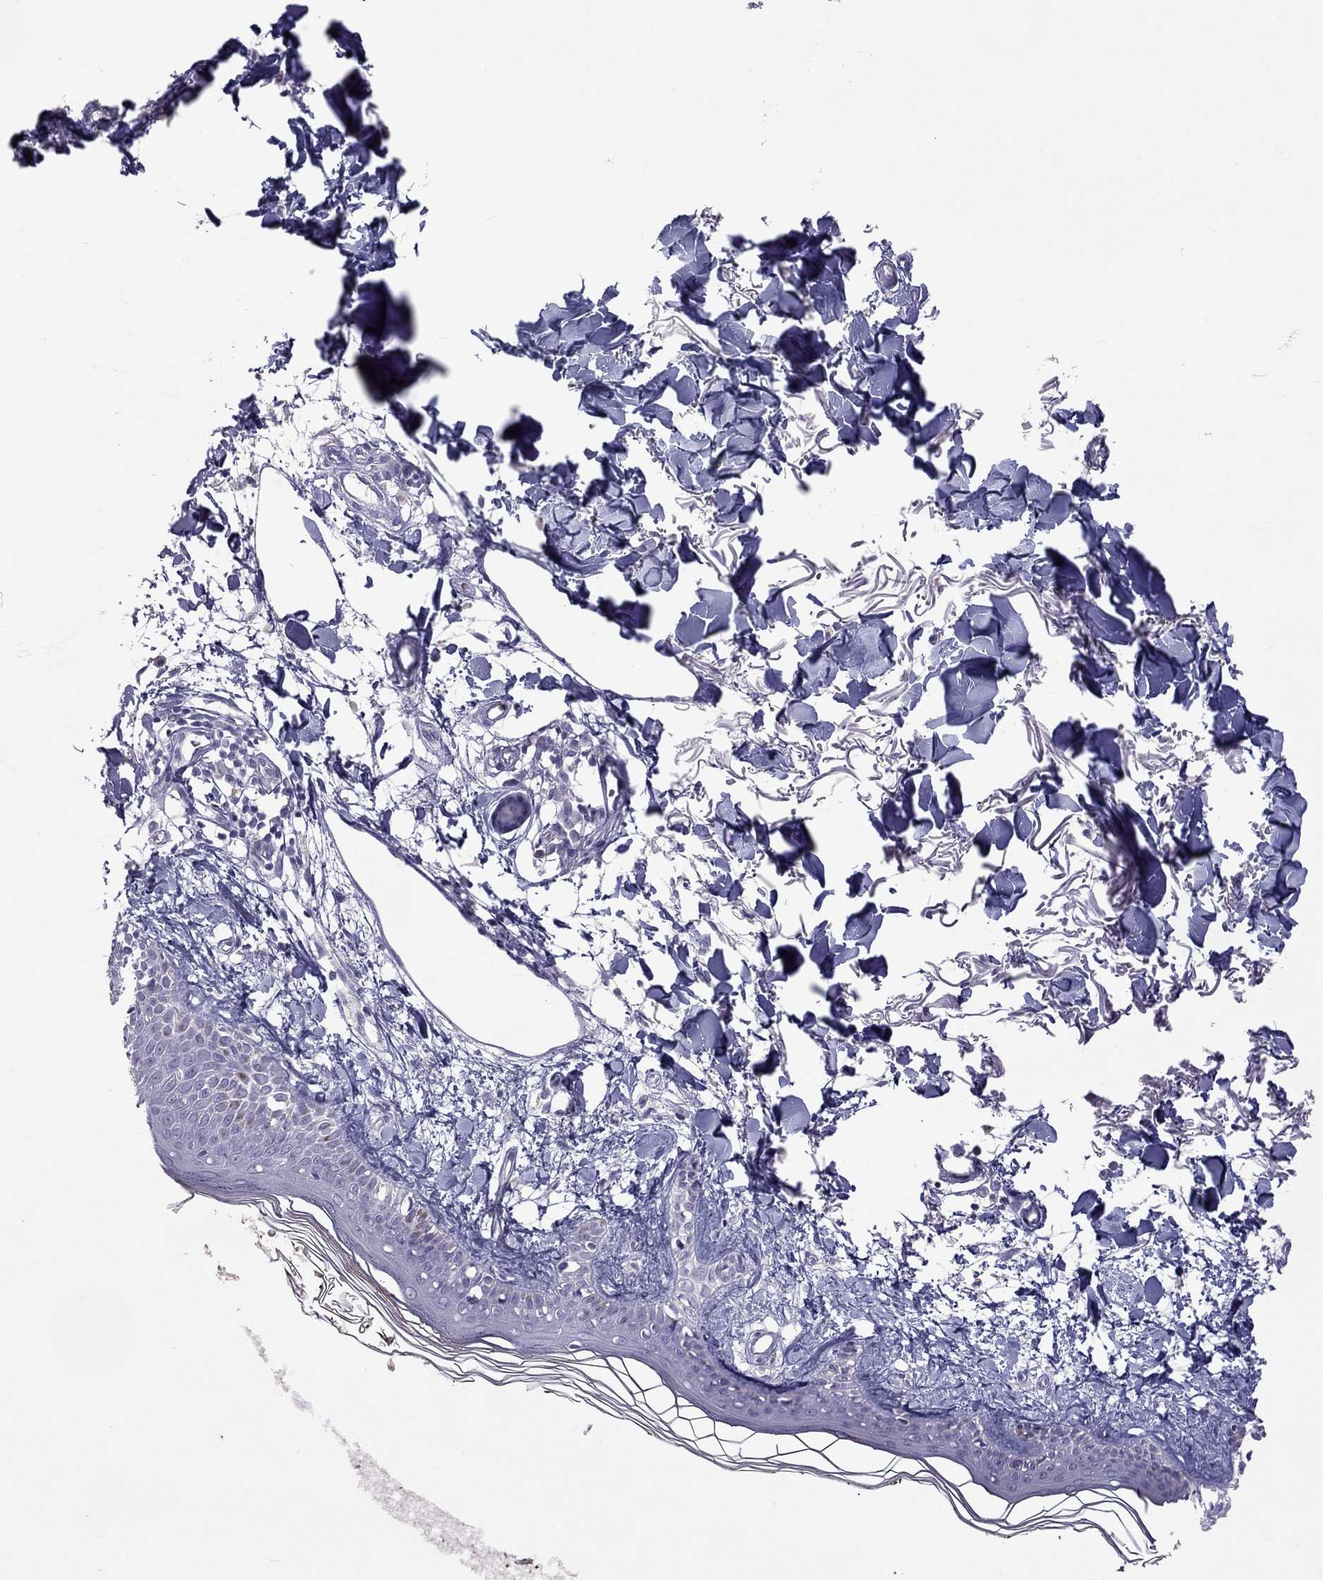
{"staining": {"intensity": "negative", "quantity": "none", "location": "none"}, "tissue": "skin", "cell_type": "Fibroblasts", "image_type": "normal", "snomed": [{"axis": "morphology", "description": "Normal tissue, NOS"}, {"axis": "topography", "description": "Skin"}], "caption": "High power microscopy micrograph of an immunohistochemistry photomicrograph of unremarkable skin, revealing no significant staining in fibroblasts. (Stains: DAB immunohistochemistry (IHC) with hematoxylin counter stain, Microscopy: brightfield microscopy at high magnification).", "gene": "SLAMF1", "patient": {"sex": "male", "age": 76}}